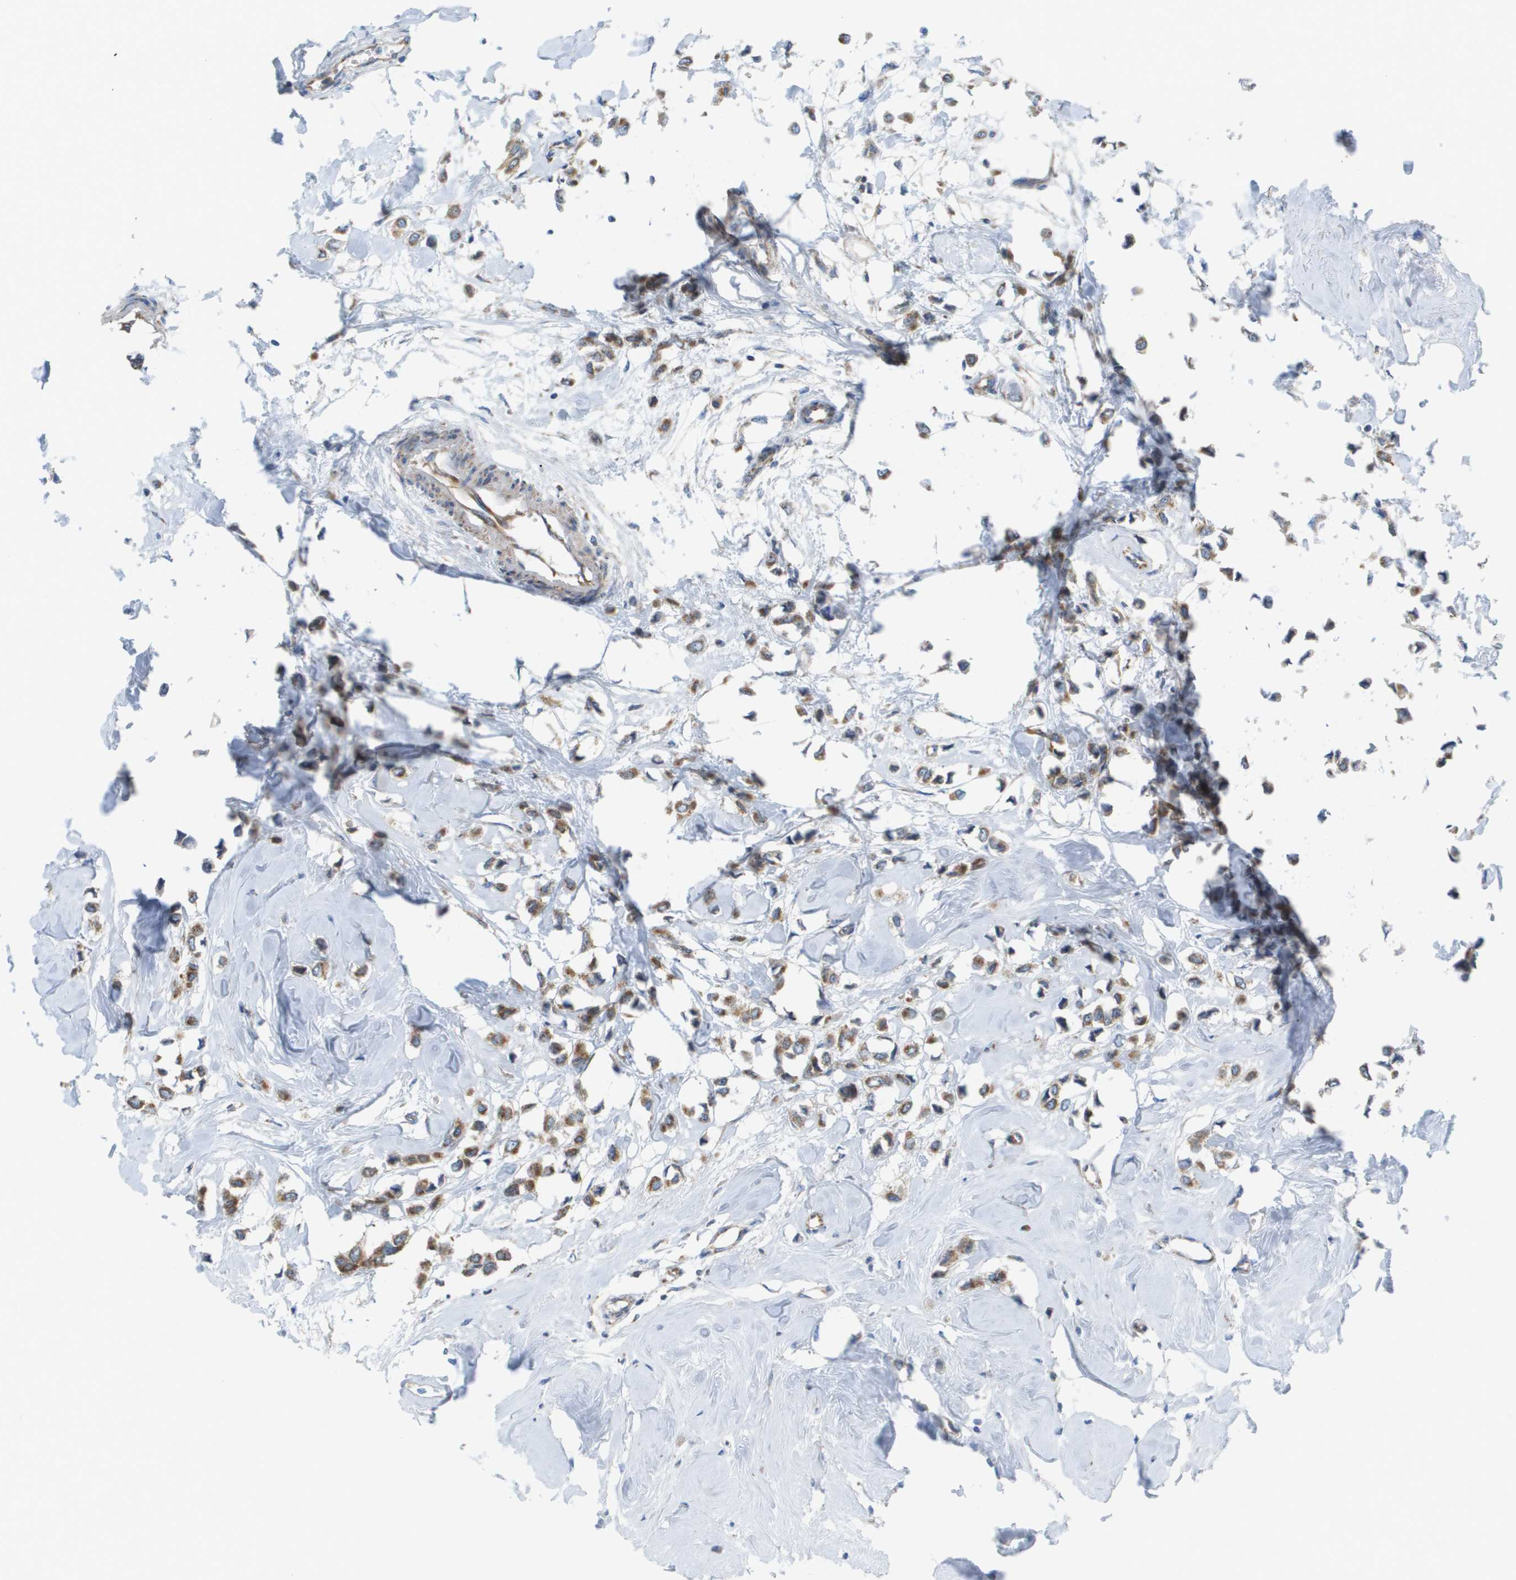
{"staining": {"intensity": "moderate", "quantity": ">75%", "location": "cytoplasmic/membranous"}, "tissue": "breast cancer", "cell_type": "Tumor cells", "image_type": "cancer", "snomed": [{"axis": "morphology", "description": "Lobular carcinoma"}, {"axis": "topography", "description": "Breast"}], "caption": "DAB immunohistochemical staining of human breast cancer (lobular carcinoma) reveals moderate cytoplasmic/membranous protein expression in approximately >75% of tumor cells.", "gene": "FIS1", "patient": {"sex": "female", "age": 51}}